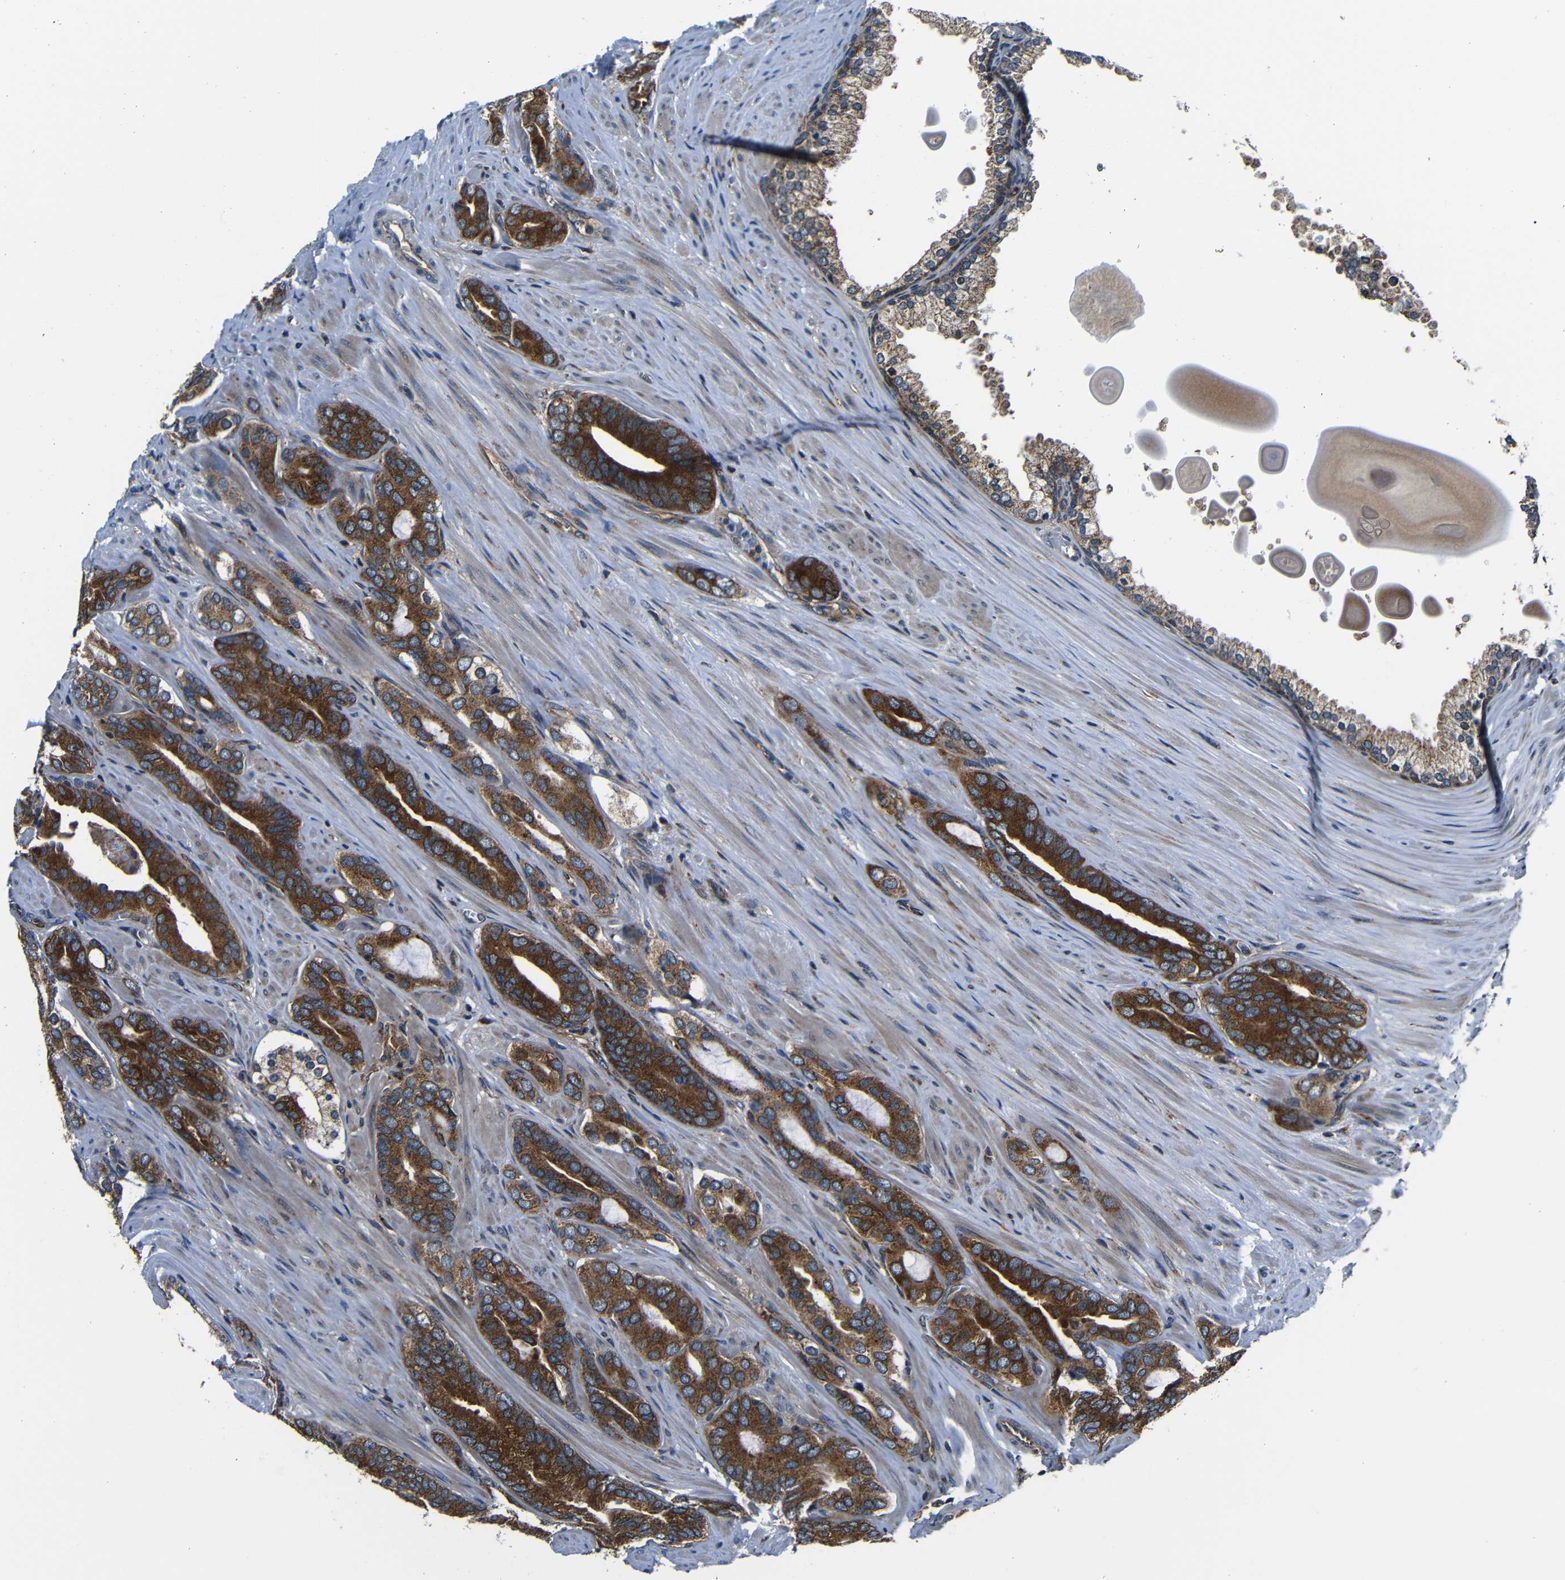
{"staining": {"intensity": "strong", "quantity": ">75%", "location": "cytoplasmic/membranous"}, "tissue": "prostate cancer", "cell_type": "Tumor cells", "image_type": "cancer", "snomed": [{"axis": "morphology", "description": "Adenocarcinoma, Low grade"}, {"axis": "topography", "description": "Prostate"}], "caption": "There is high levels of strong cytoplasmic/membranous expression in tumor cells of adenocarcinoma (low-grade) (prostate), as demonstrated by immunohistochemical staining (brown color).", "gene": "ABCE1", "patient": {"sex": "male", "age": 63}}